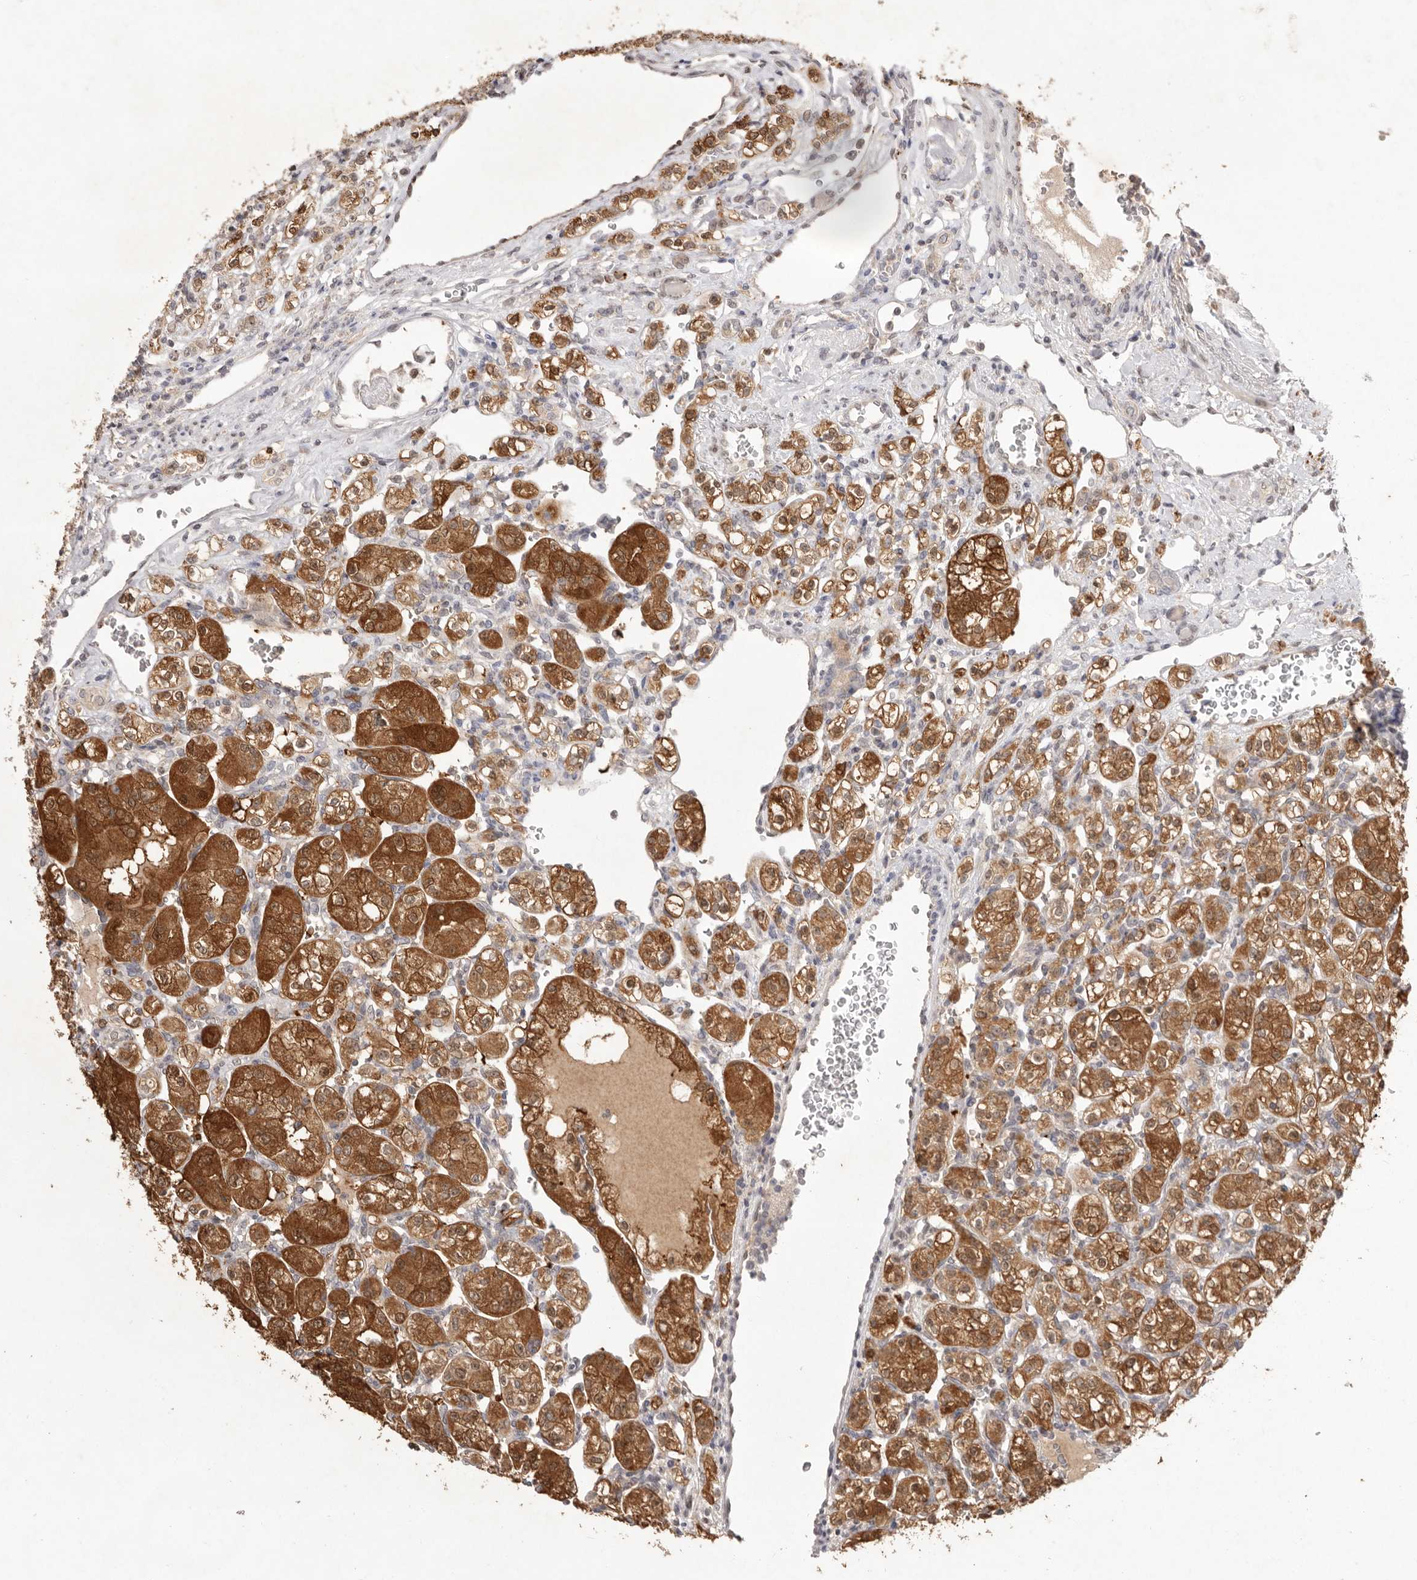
{"staining": {"intensity": "strong", "quantity": ">75%", "location": "cytoplasmic/membranous,nuclear"}, "tissue": "renal cancer", "cell_type": "Tumor cells", "image_type": "cancer", "snomed": [{"axis": "morphology", "description": "Adenocarcinoma, NOS"}, {"axis": "topography", "description": "Kidney"}], "caption": "Protein positivity by IHC displays strong cytoplasmic/membranous and nuclear expression in approximately >75% of tumor cells in renal cancer. The staining was performed using DAB (3,3'-diaminobenzidine) to visualize the protein expression in brown, while the nuclei were stained in blue with hematoxylin (Magnification: 20x).", "gene": "TADA1", "patient": {"sex": "male", "age": 77}}